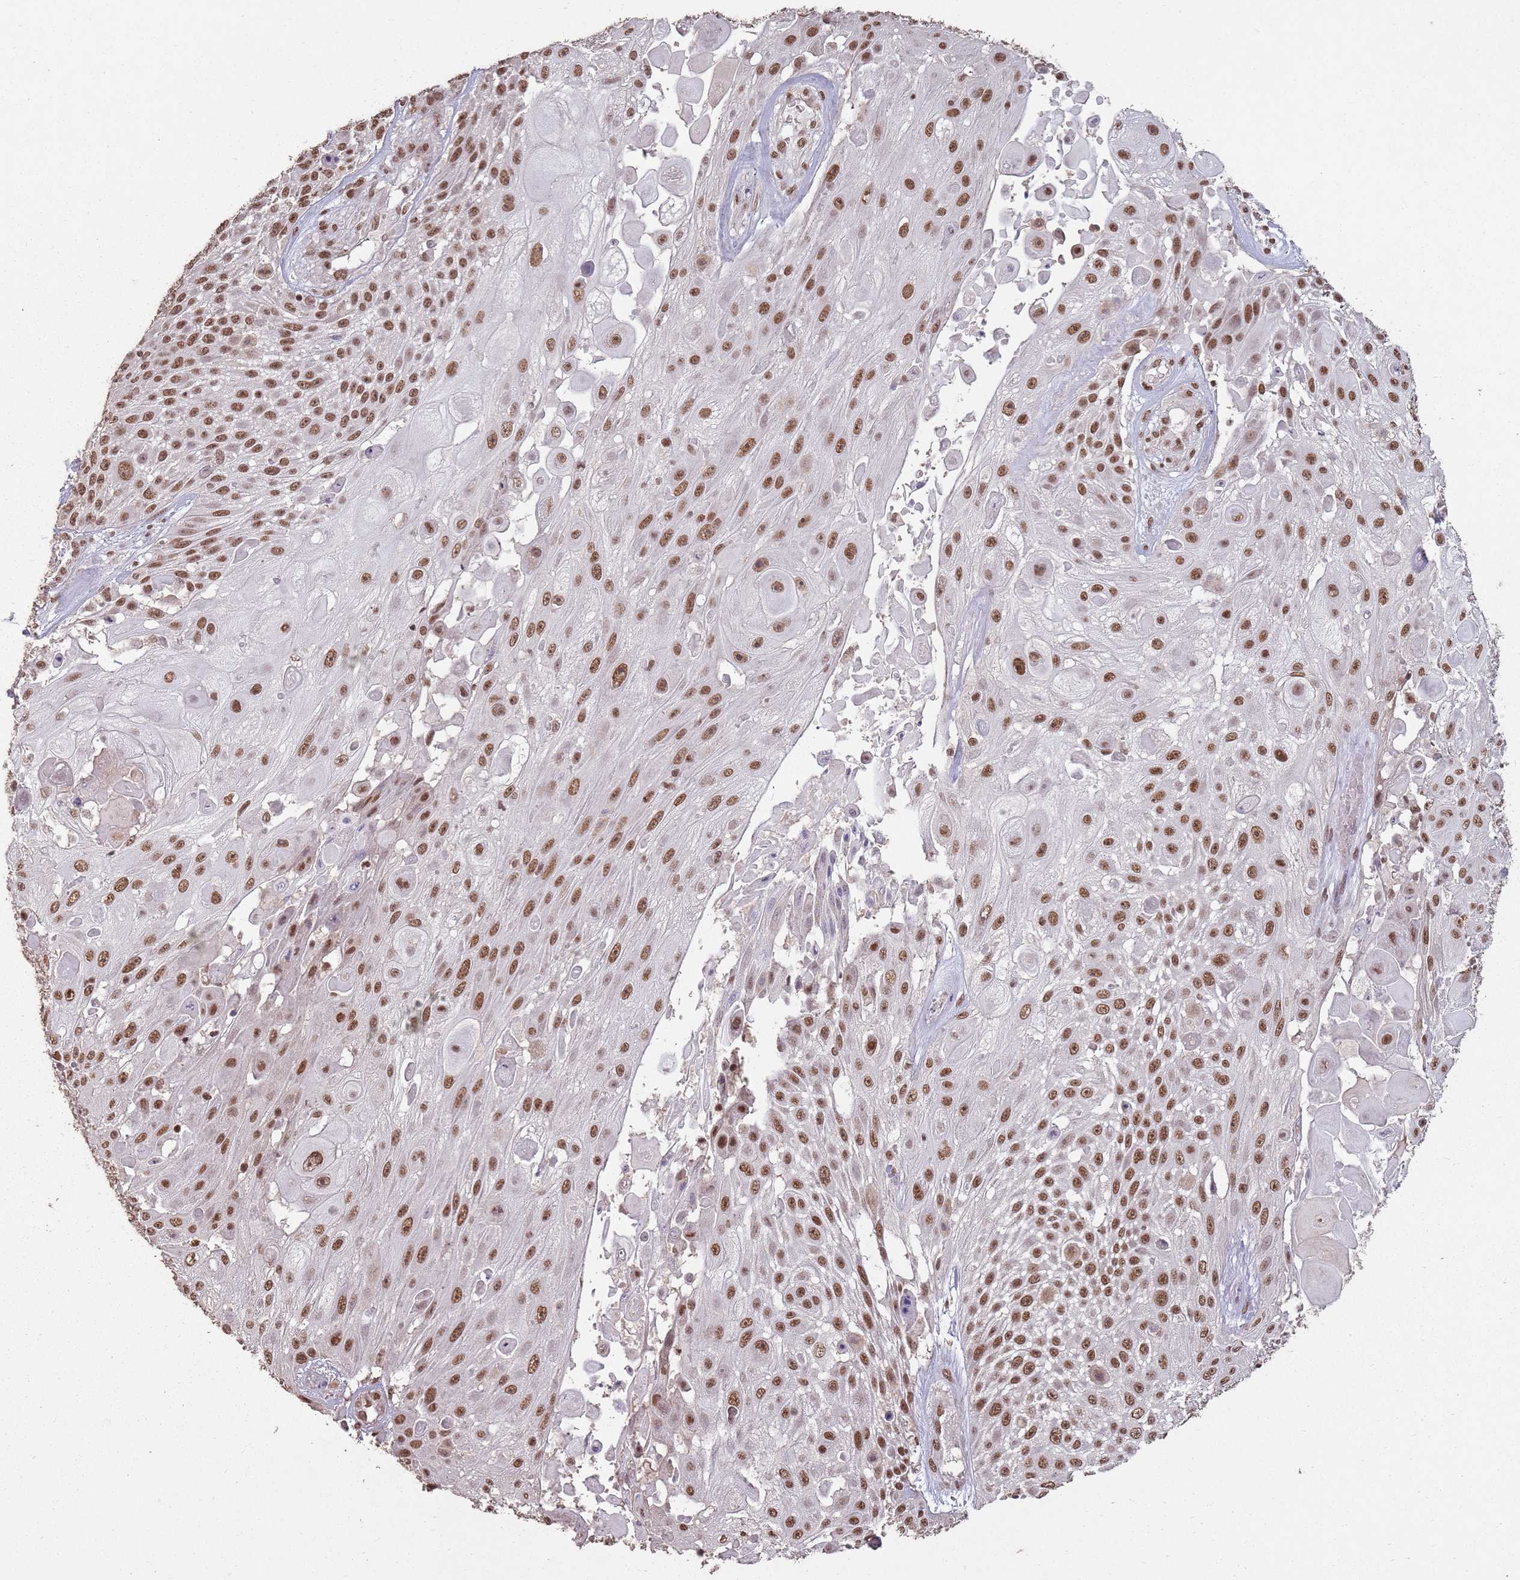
{"staining": {"intensity": "moderate", "quantity": ">75%", "location": "nuclear"}, "tissue": "skin cancer", "cell_type": "Tumor cells", "image_type": "cancer", "snomed": [{"axis": "morphology", "description": "Squamous cell carcinoma, NOS"}, {"axis": "topography", "description": "Skin"}], "caption": "Immunohistochemistry micrograph of skin cancer (squamous cell carcinoma) stained for a protein (brown), which demonstrates medium levels of moderate nuclear staining in about >75% of tumor cells.", "gene": "ARL14EP", "patient": {"sex": "female", "age": 86}}